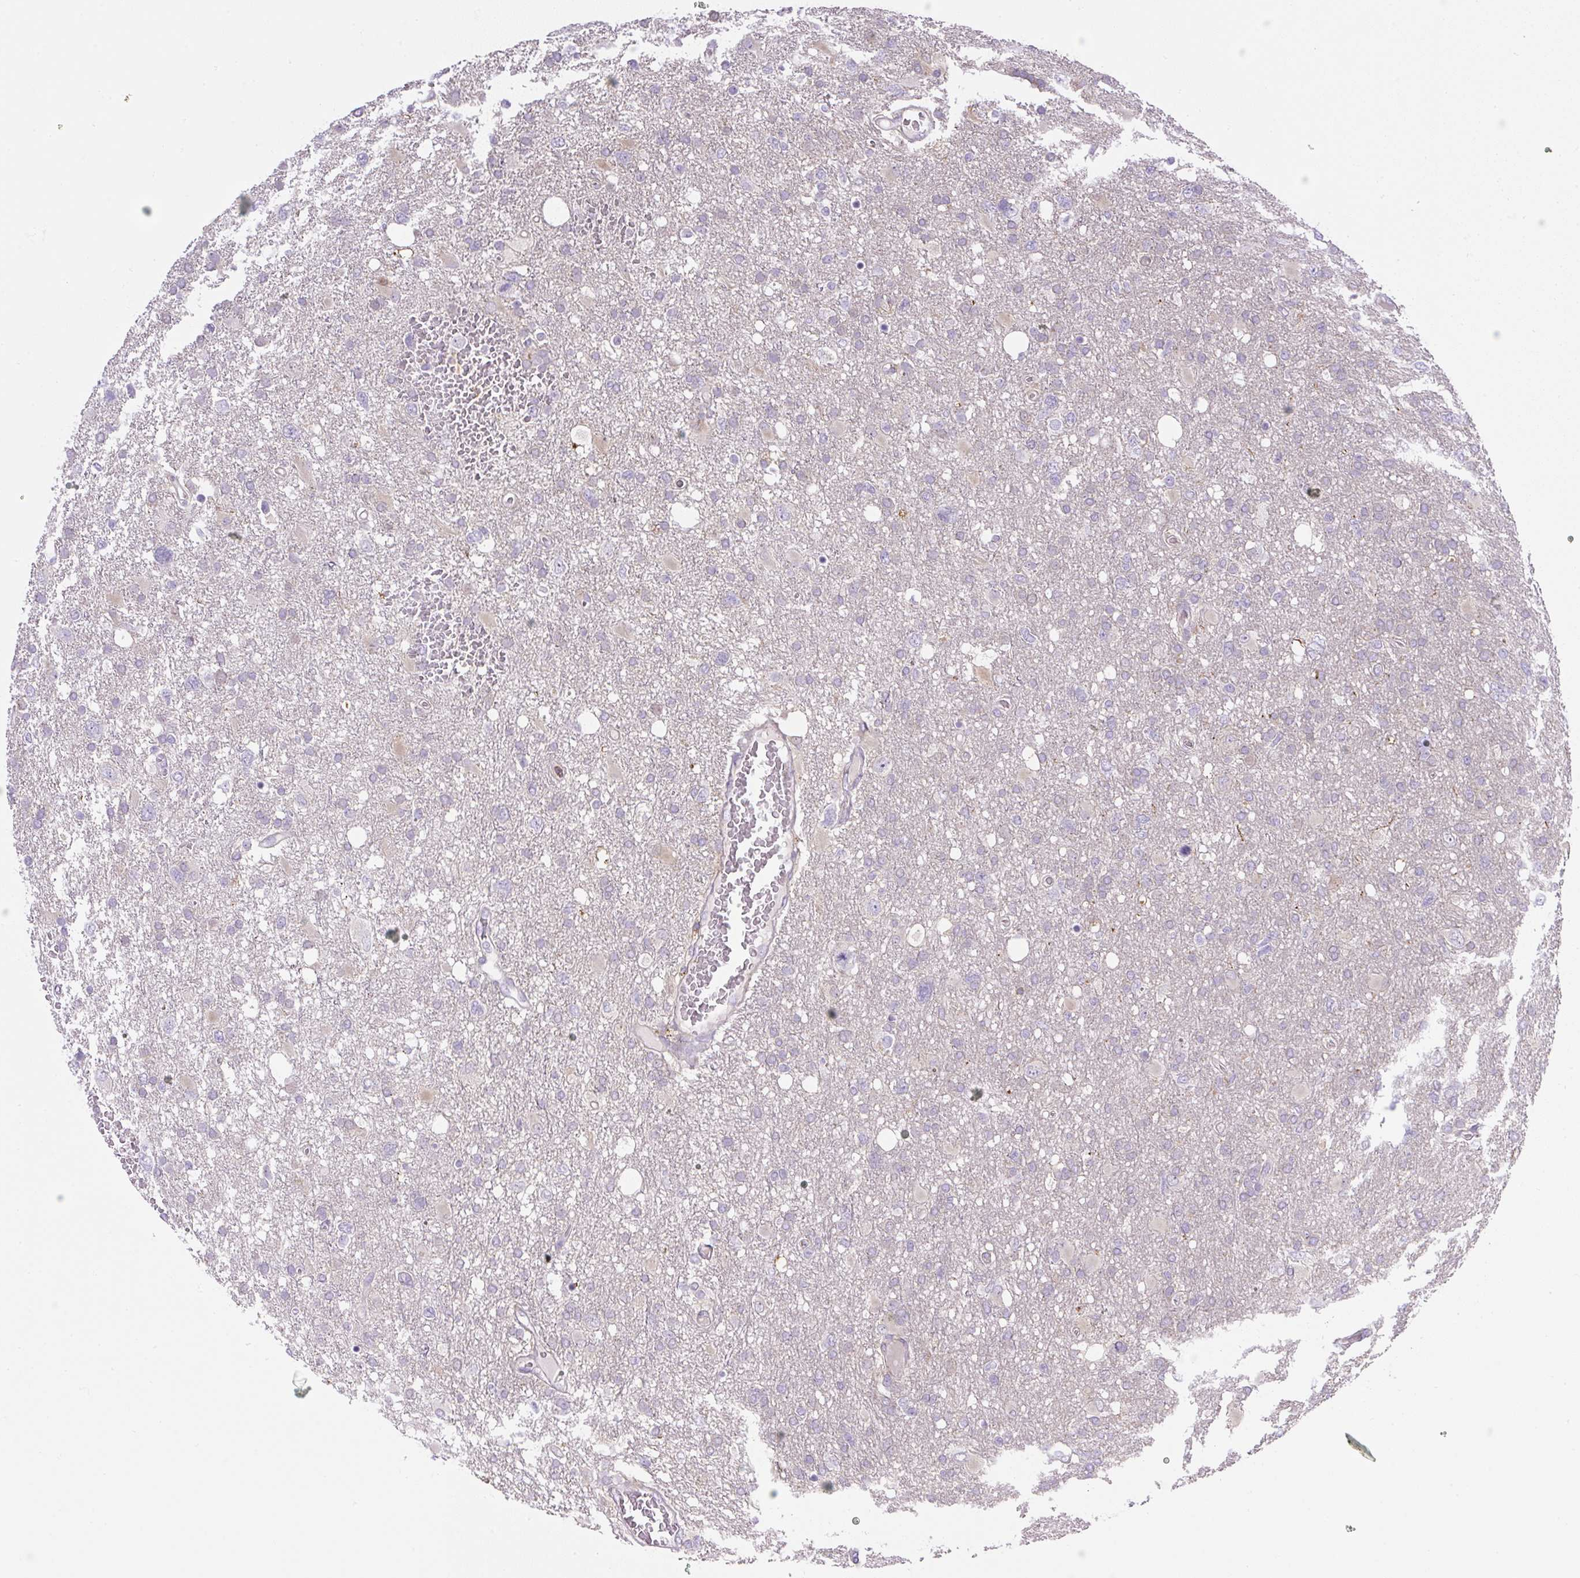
{"staining": {"intensity": "negative", "quantity": "none", "location": "none"}, "tissue": "glioma", "cell_type": "Tumor cells", "image_type": "cancer", "snomed": [{"axis": "morphology", "description": "Glioma, malignant, High grade"}, {"axis": "topography", "description": "Brain"}], "caption": "Immunohistochemistry (IHC) image of glioma stained for a protein (brown), which exhibits no expression in tumor cells.", "gene": "PIP5KL1", "patient": {"sex": "male", "age": 61}}